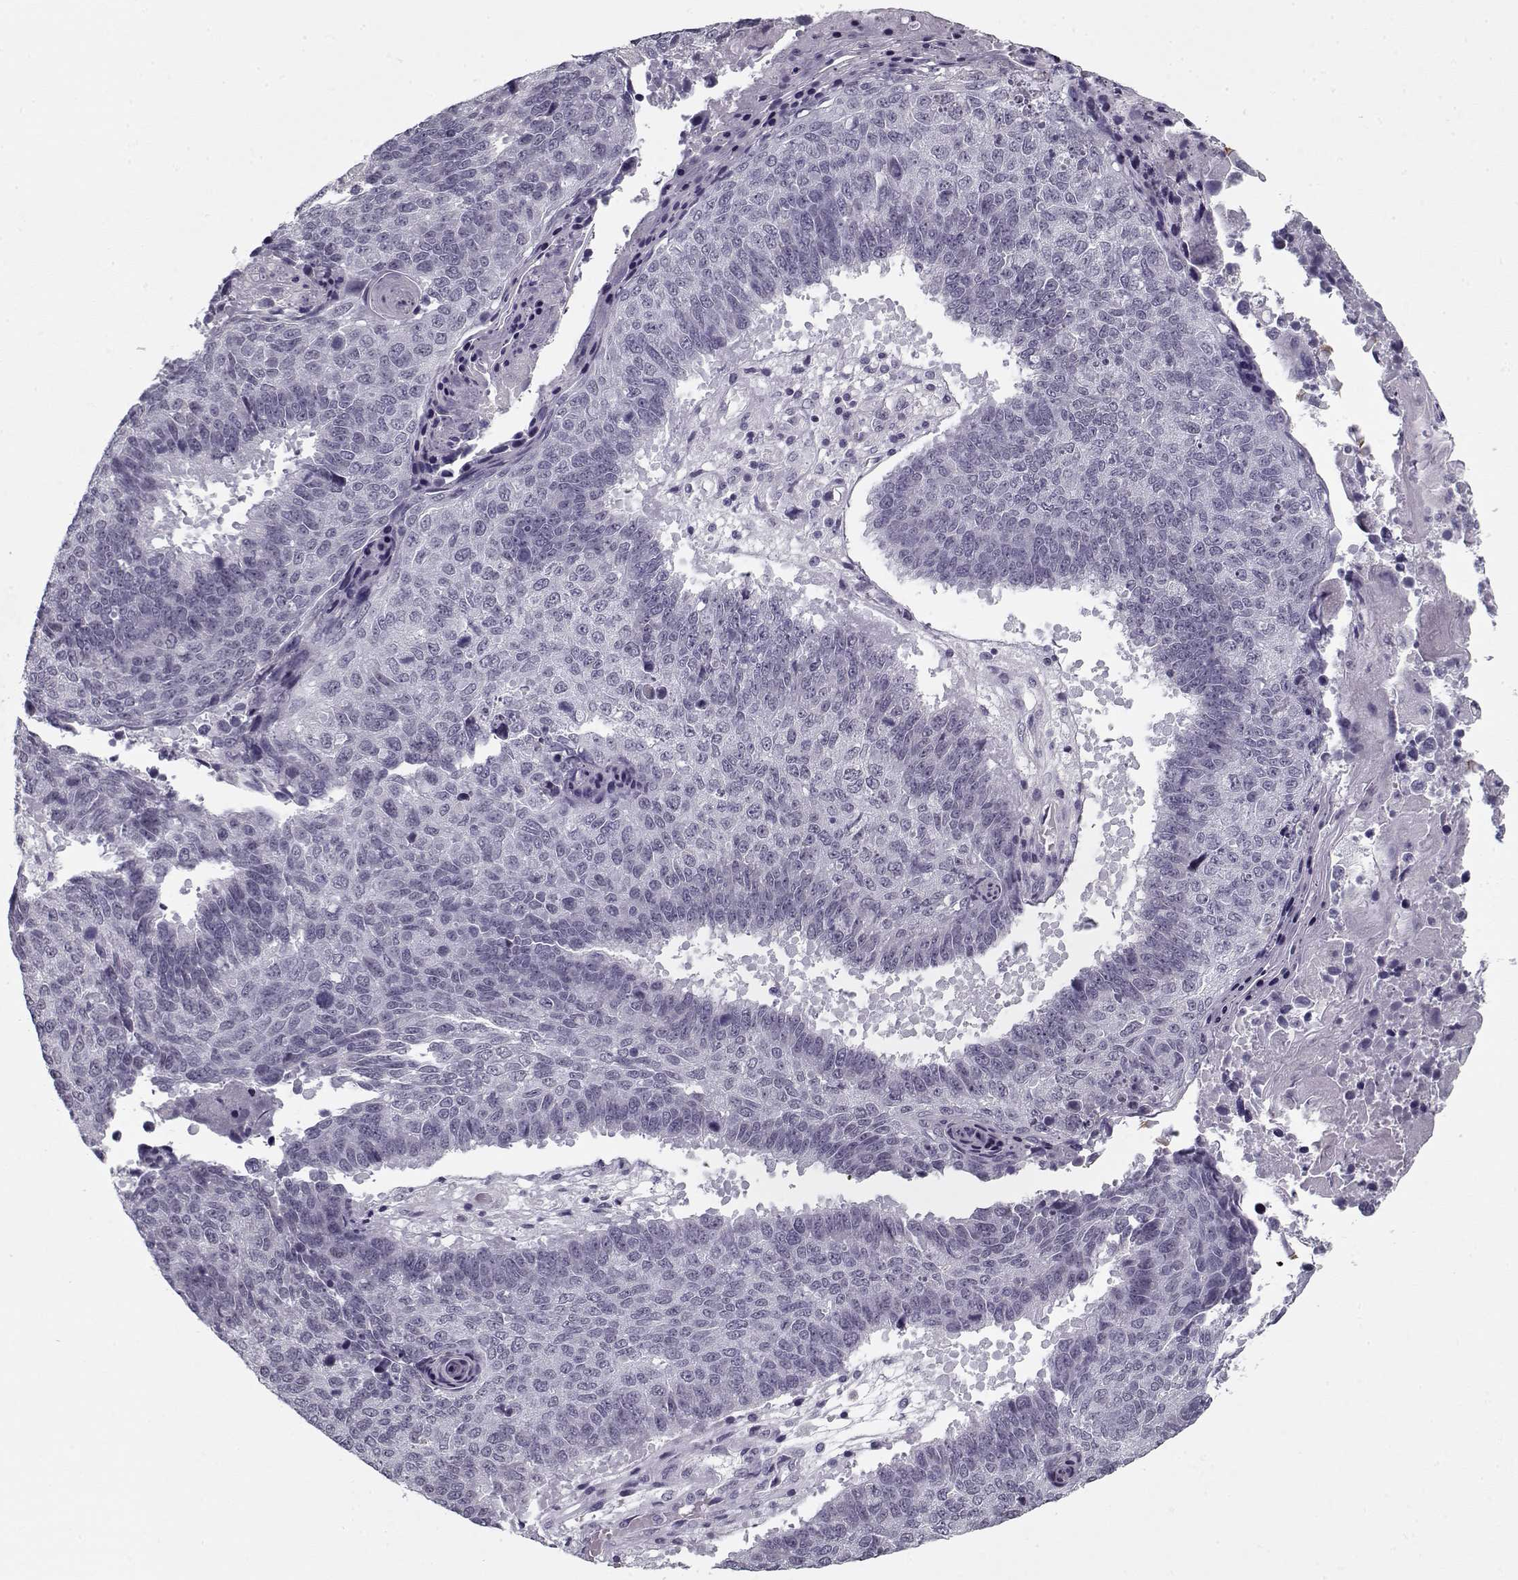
{"staining": {"intensity": "negative", "quantity": "none", "location": "none"}, "tissue": "lung cancer", "cell_type": "Tumor cells", "image_type": "cancer", "snomed": [{"axis": "morphology", "description": "Squamous cell carcinoma, NOS"}, {"axis": "topography", "description": "Lung"}], "caption": "The immunohistochemistry histopathology image has no significant expression in tumor cells of squamous cell carcinoma (lung) tissue. (Brightfield microscopy of DAB (3,3'-diaminobenzidine) immunohistochemistry at high magnification).", "gene": "SPACA9", "patient": {"sex": "male", "age": 73}}